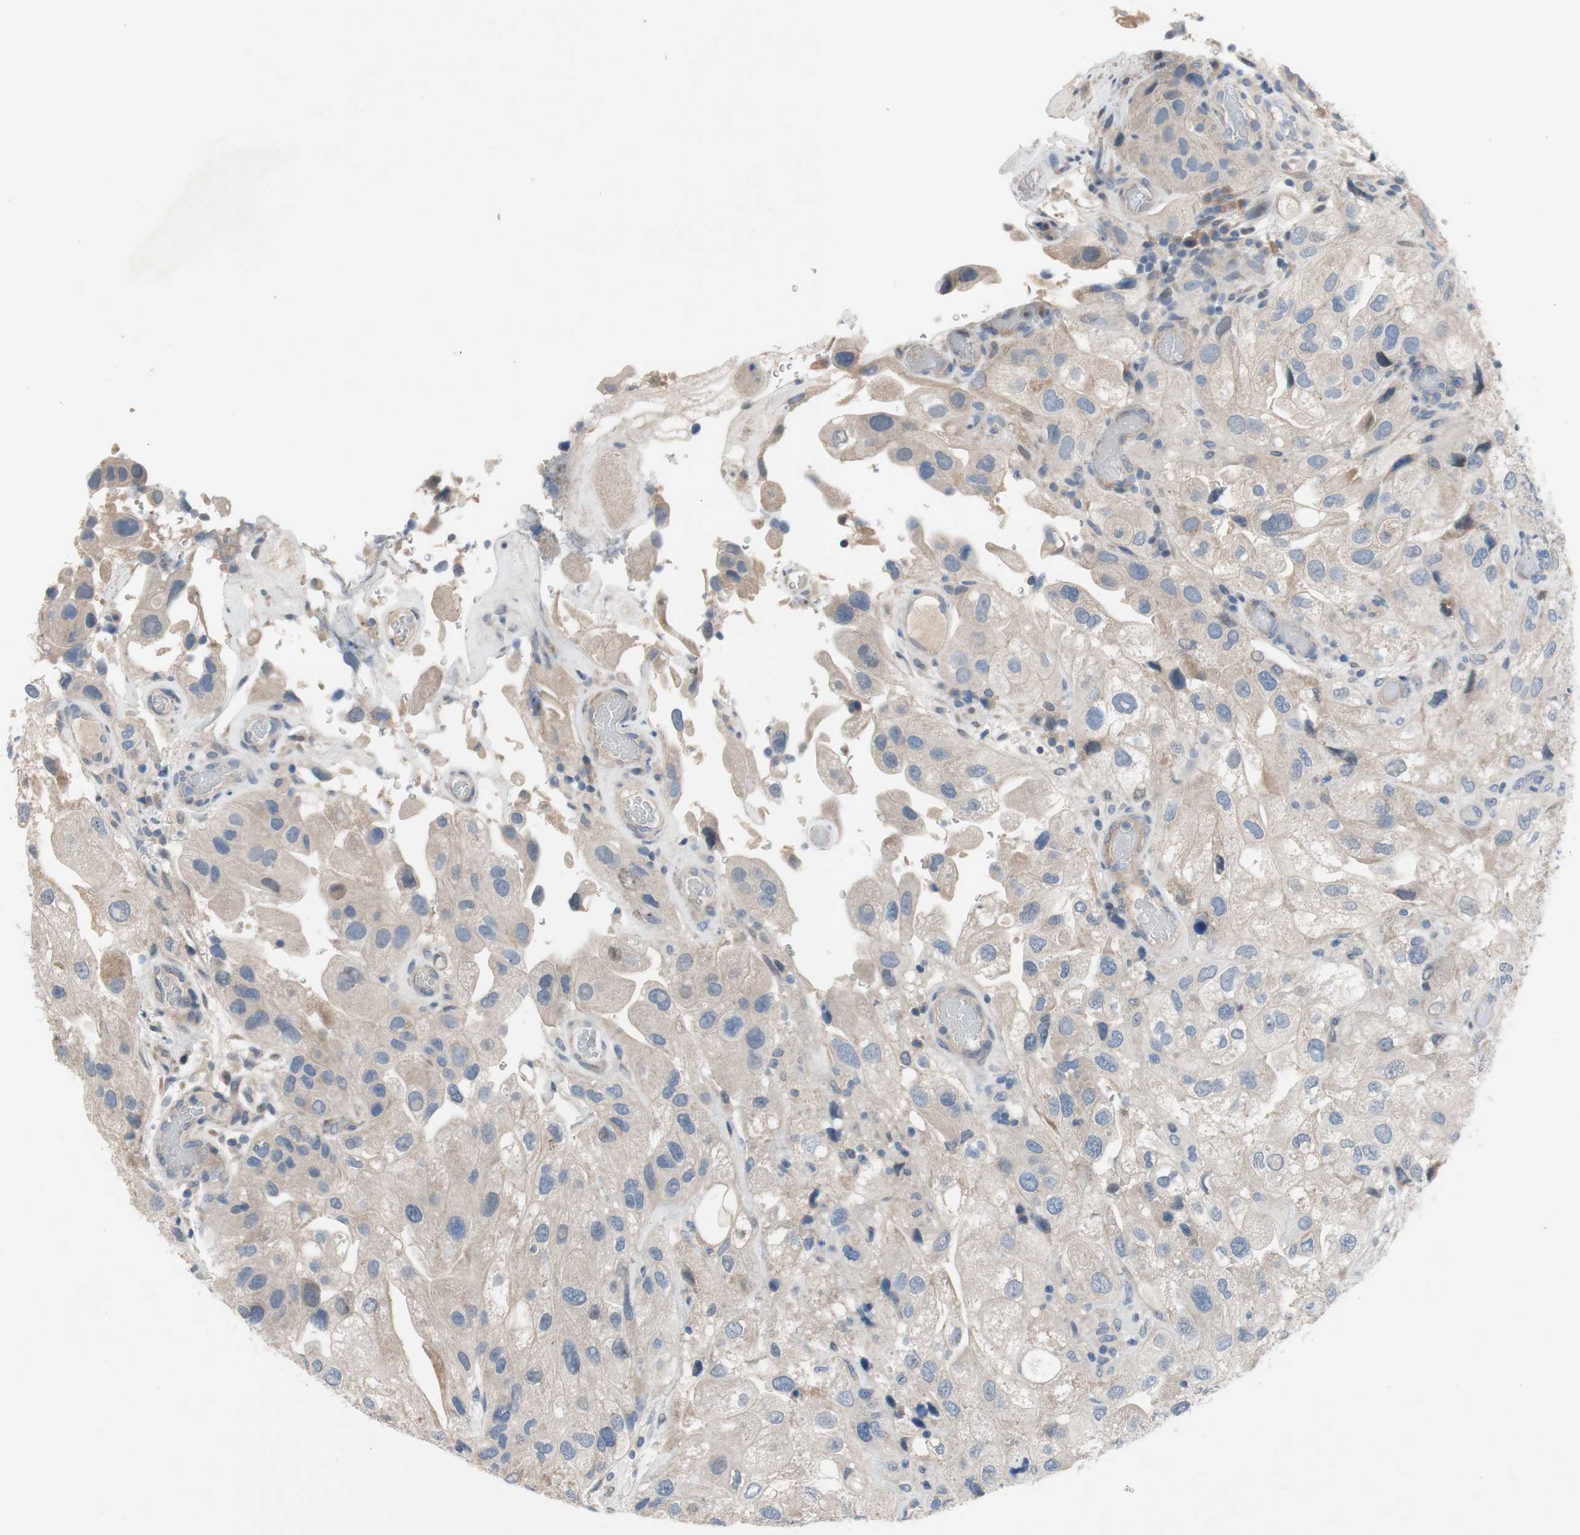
{"staining": {"intensity": "negative", "quantity": "none", "location": "none"}, "tissue": "urothelial cancer", "cell_type": "Tumor cells", "image_type": "cancer", "snomed": [{"axis": "morphology", "description": "Urothelial carcinoma, High grade"}, {"axis": "topography", "description": "Urinary bladder"}], "caption": "The photomicrograph displays no staining of tumor cells in urothelial cancer.", "gene": "TACR3", "patient": {"sex": "female", "age": 64}}